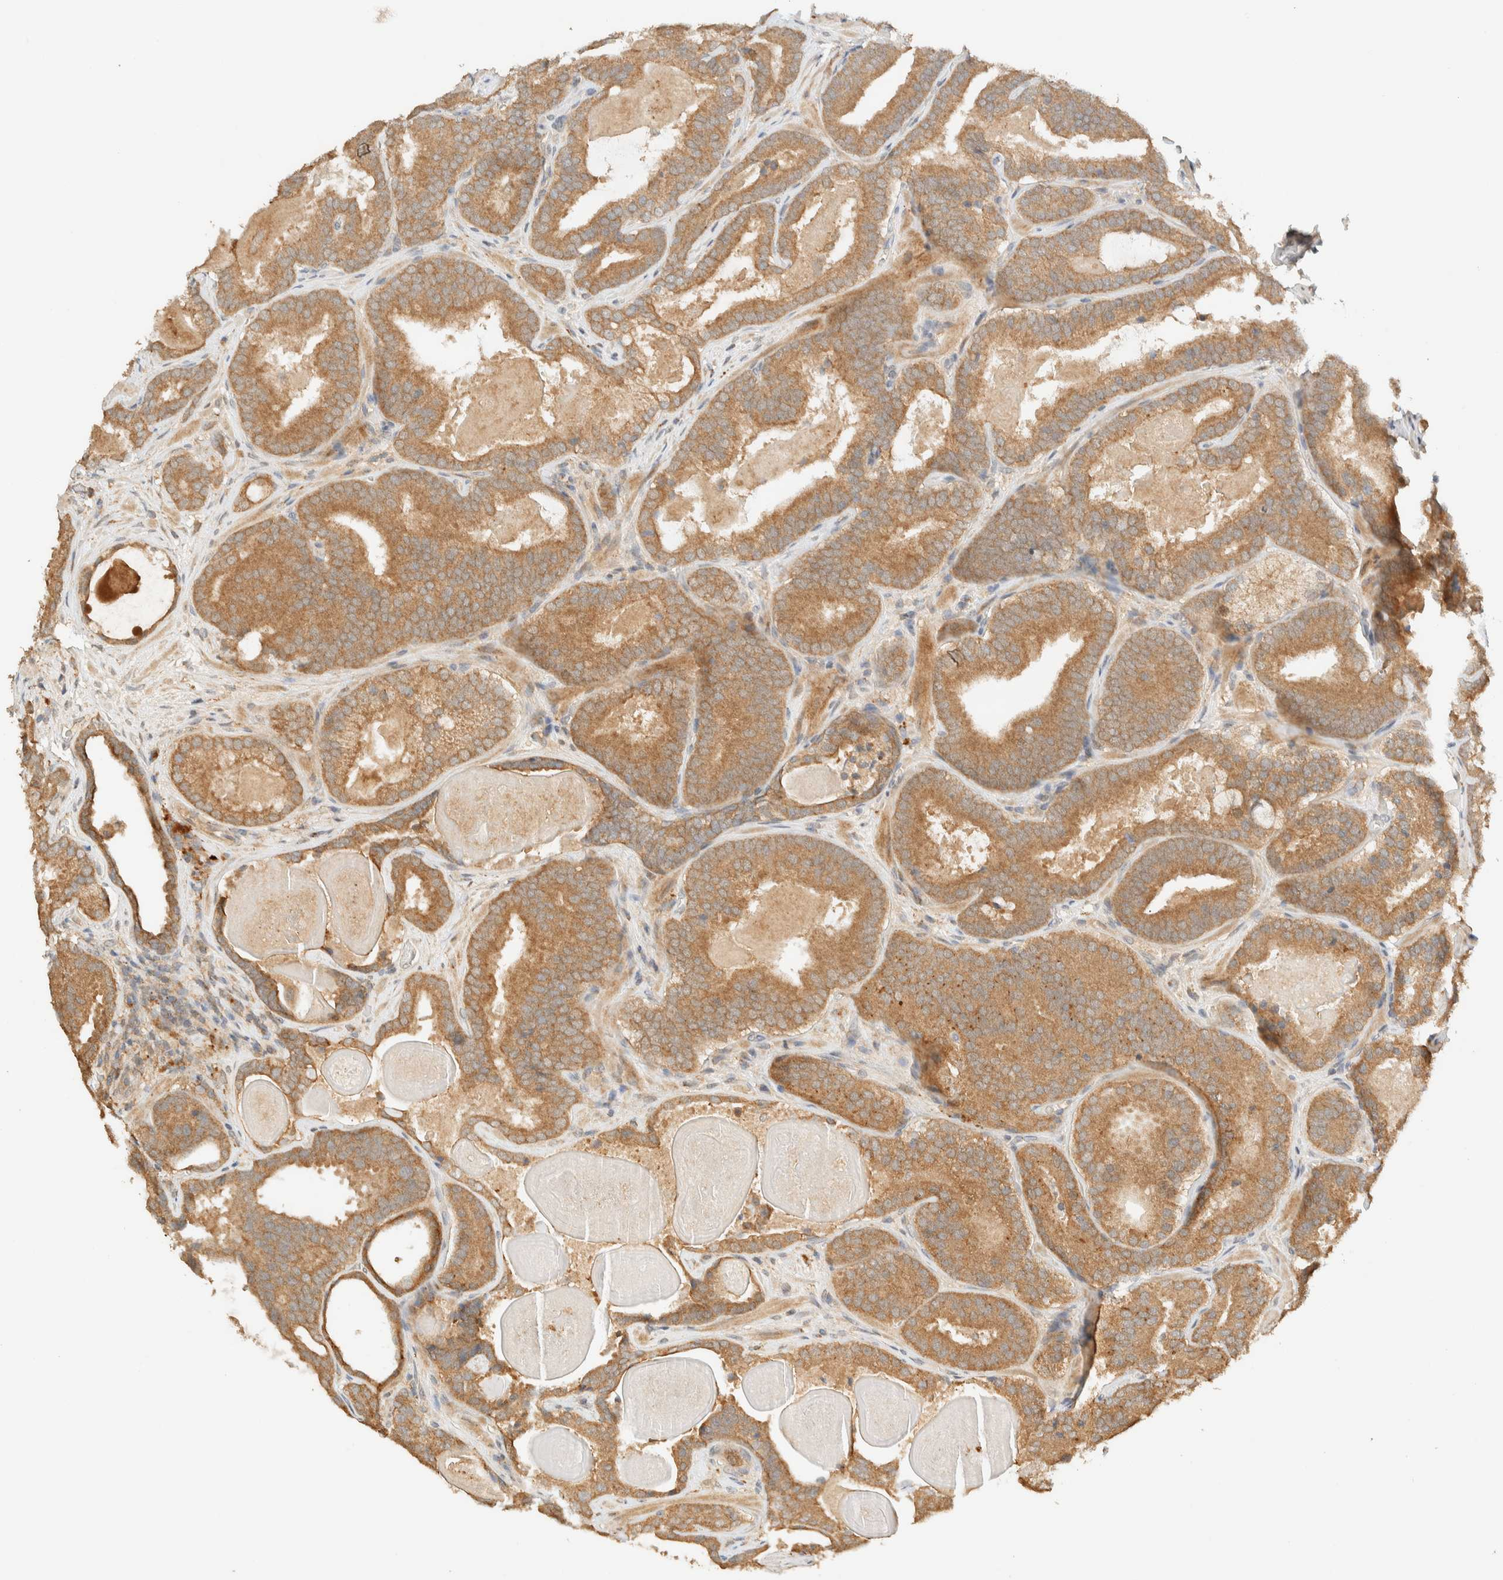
{"staining": {"intensity": "moderate", "quantity": ">75%", "location": "cytoplasmic/membranous"}, "tissue": "prostate cancer", "cell_type": "Tumor cells", "image_type": "cancer", "snomed": [{"axis": "morphology", "description": "Adenocarcinoma, High grade"}, {"axis": "topography", "description": "Prostate"}], "caption": "An image of human prostate cancer stained for a protein exhibits moderate cytoplasmic/membranous brown staining in tumor cells.", "gene": "ZBTB34", "patient": {"sex": "male", "age": 60}}